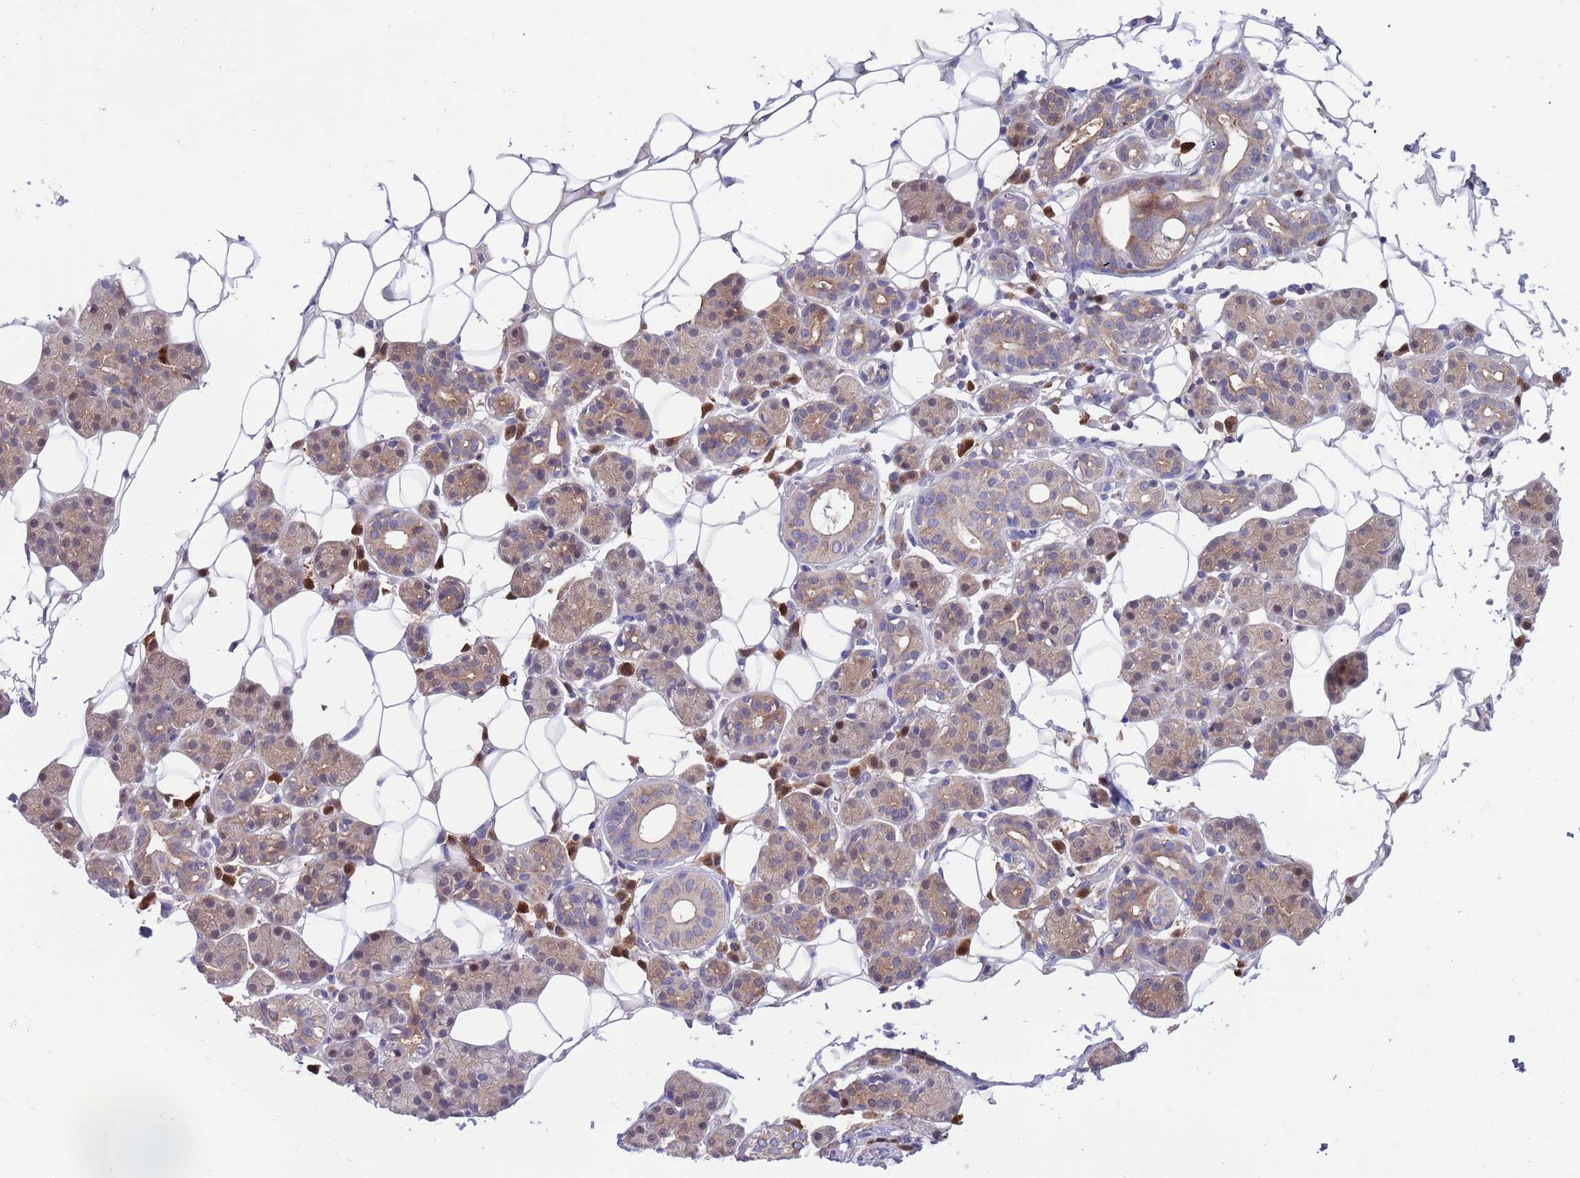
{"staining": {"intensity": "weak", "quantity": "25%-75%", "location": "cytoplasmic/membranous"}, "tissue": "salivary gland", "cell_type": "Glandular cells", "image_type": "normal", "snomed": [{"axis": "morphology", "description": "Normal tissue, NOS"}, {"axis": "topography", "description": "Salivary gland"}], "caption": "Immunohistochemical staining of benign salivary gland exhibits 25%-75% levels of weak cytoplasmic/membranous protein expression in approximately 25%-75% of glandular cells. The protein is shown in brown color, while the nuclei are stained blue.", "gene": "KLHL29", "patient": {"sex": "female", "age": 33}}